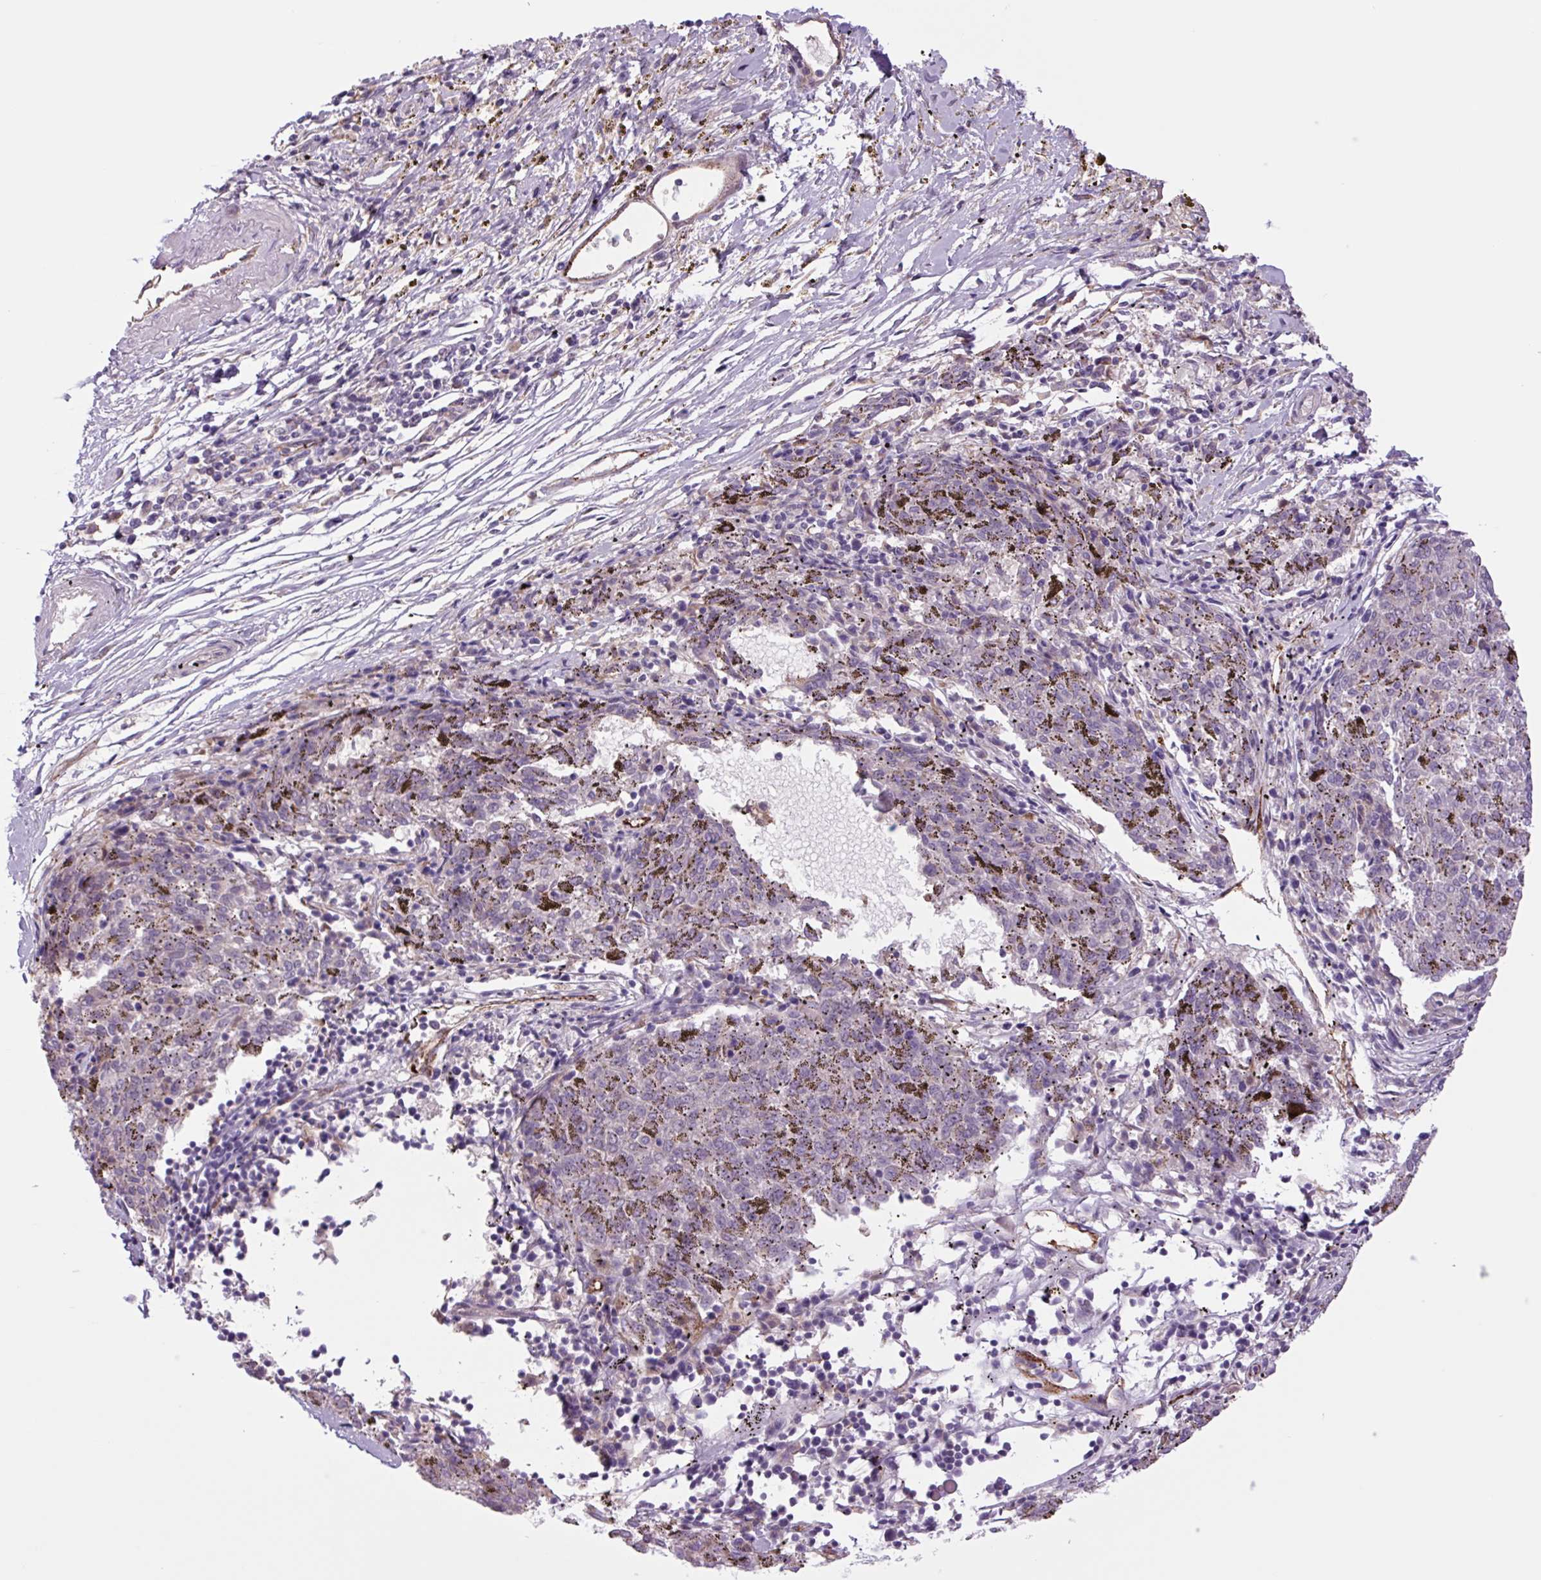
{"staining": {"intensity": "negative", "quantity": "none", "location": "none"}, "tissue": "melanoma", "cell_type": "Tumor cells", "image_type": "cancer", "snomed": [{"axis": "morphology", "description": "Malignant melanoma, NOS"}, {"axis": "topography", "description": "Skin"}], "caption": "Immunohistochemical staining of human melanoma shows no significant positivity in tumor cells.", "gene": "PLA2G4A", "patient": {"sex": "female", "age": 72}}